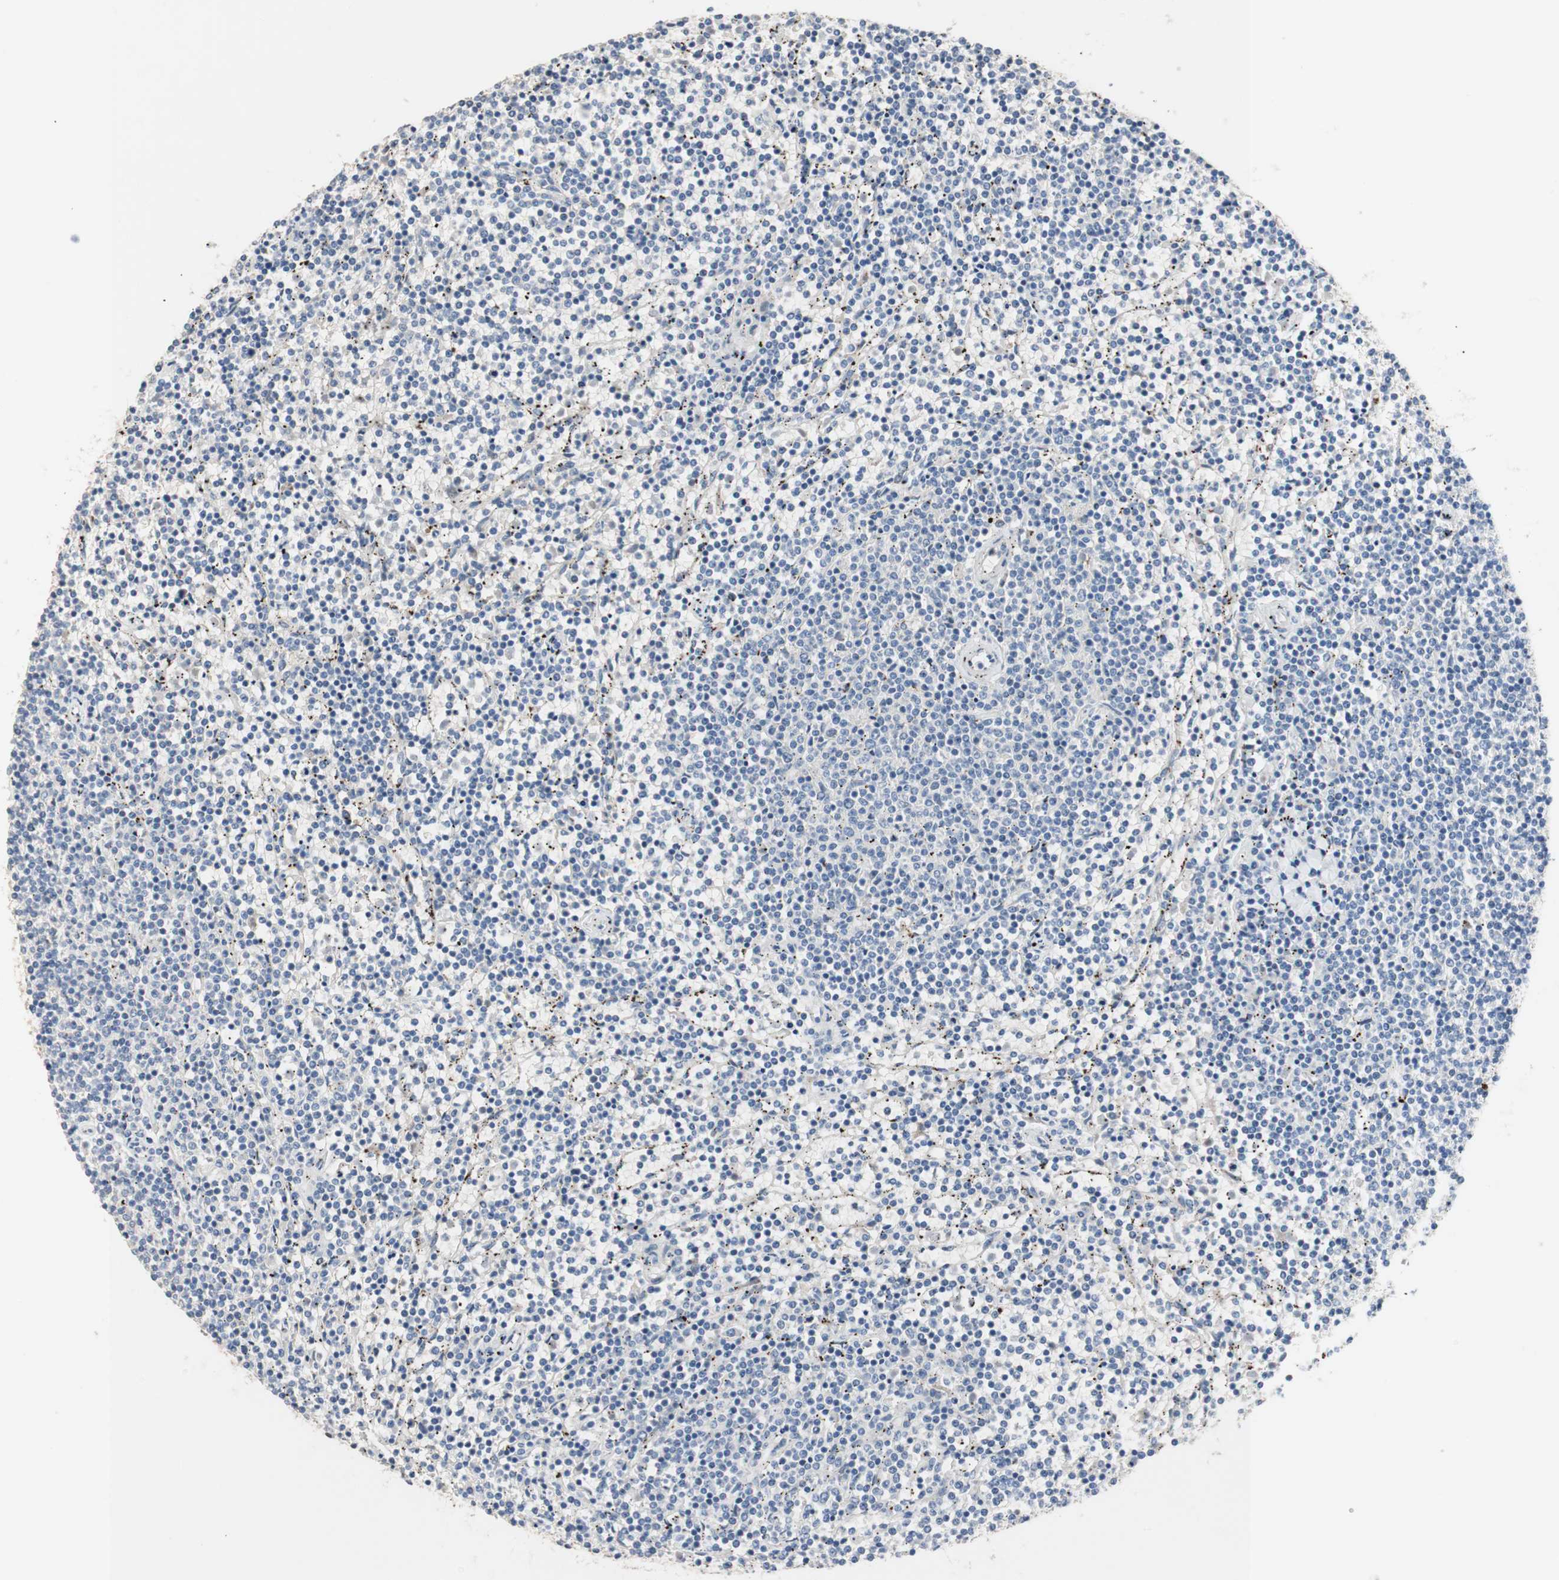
{"staining": {"intensity": "negative", "quantity": "none", "location": "none"}, "tissue": "lymphoma", "cell_type": "Tumor cells", "image_type": "cancer", "snomed": [{"axis": "morphology", "description": "Malignant lymphoma, non-Hodgkin's type, Low grade"}, {"axis": "topography", "description": "Spleen"}], "caption": "The IHC micrograph has no significant staining in tumor cells of low-grade malignant lymphoma, non-Hodgkin's type tissue.", "gene": "CDON", "patient": {"sex": "female", "age": 50}}